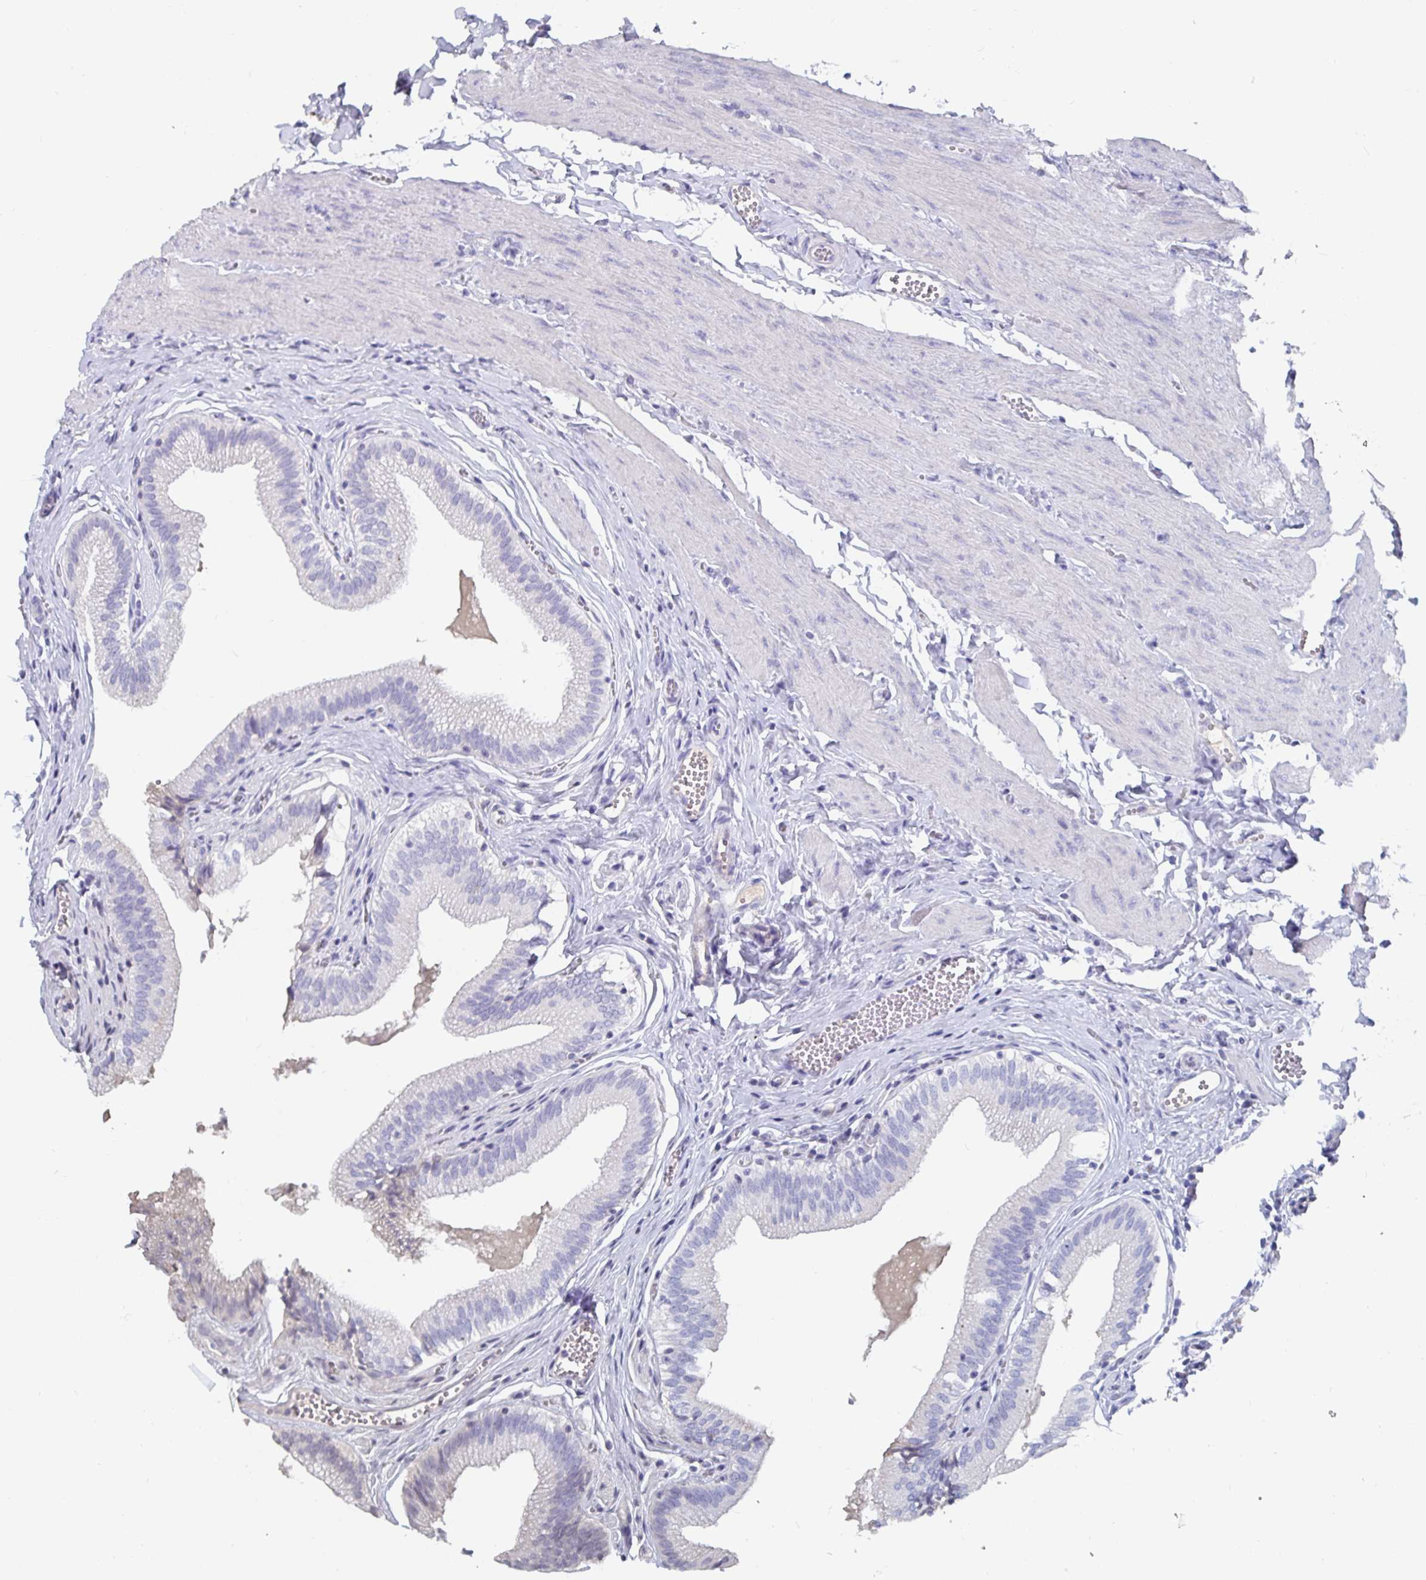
{"staining": {"intensity": "negative", "quantity": "none", "location": "none"}, "tissue": "gallbladder", "cell_type": "Glandular cells", "image_type": "normal", "snomed": [{"axis": "morphology", "description": "Normal tissue, NOS"}, {"axis": "topography", "description": "Gallbladder"}, {"axis": "topography", "description": "Peripheral nerve tissue"}], "caption": "The histopathology image demonstrates no significant staining in glandular cells of gallbladder.", "gene": "CFAP69", "patient": {"sex": "male", "age": 17}}